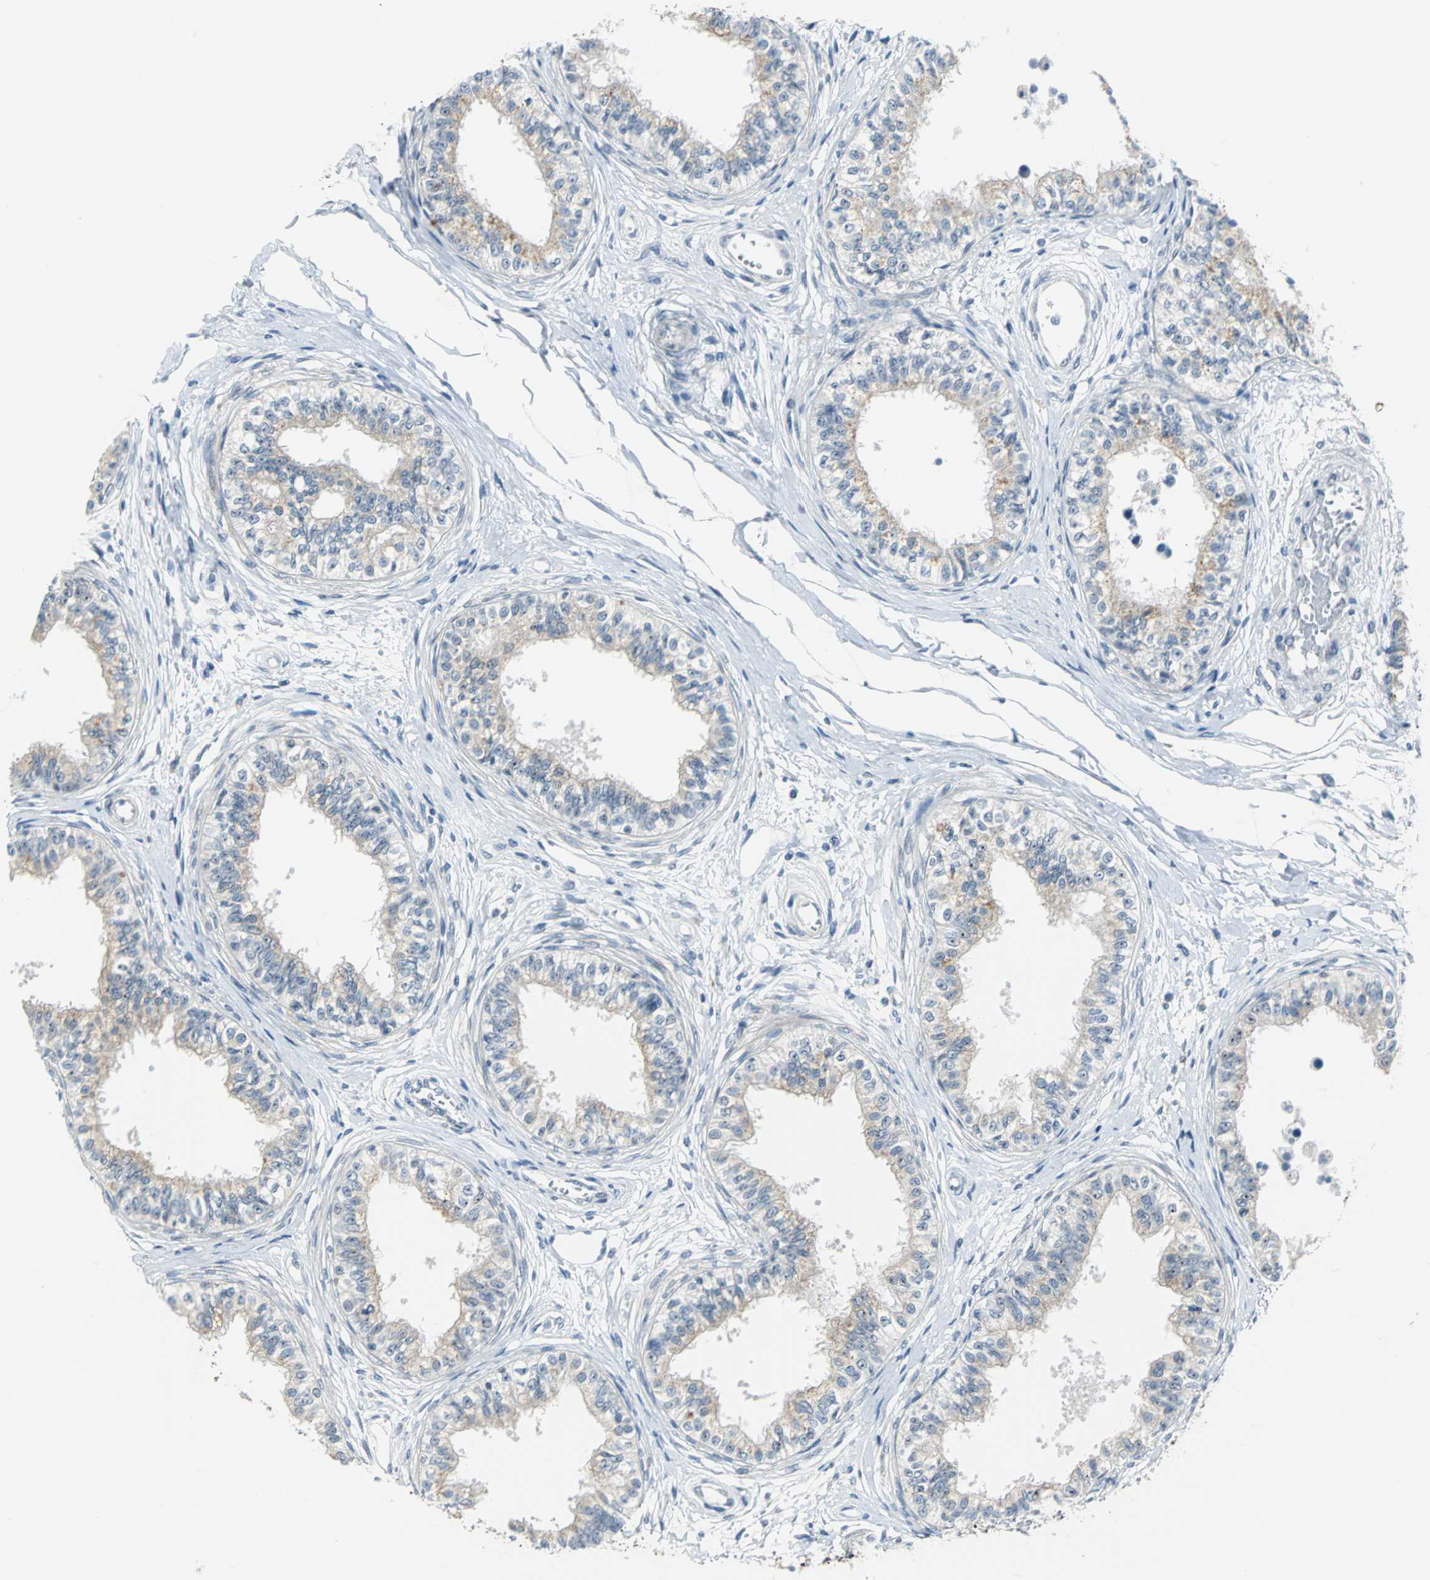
{"staining": {"intensity": "strong", "quantity": ">75%", "location": "nuclear"}, "tissue": "epididymis", "cell_type": "Glandular cells", "image_type": "normal", "snomed": [{"axis": "morphology", "description": "Normal tissue, NOS"}, {"axis": "morphology", "description": "Adenocarcinoma, metastatic, NOS"}, {"axis": "topography", "description": "Testis"}, {"axis": "topography", "description": "Epididymis"}], "caption": "IHC (DAB) staining of normal human epididymis shows strong nuclear protein expression in approximately >75% of glandular cells. (Stains: DAB (3,3'-diaminobenzidine) in brown, nuclei in blue, Microscopy: brightfield microscopy at high magnification).", "gene": "MYBBP1A", "patient": {"sex": "male", "age": 26}}